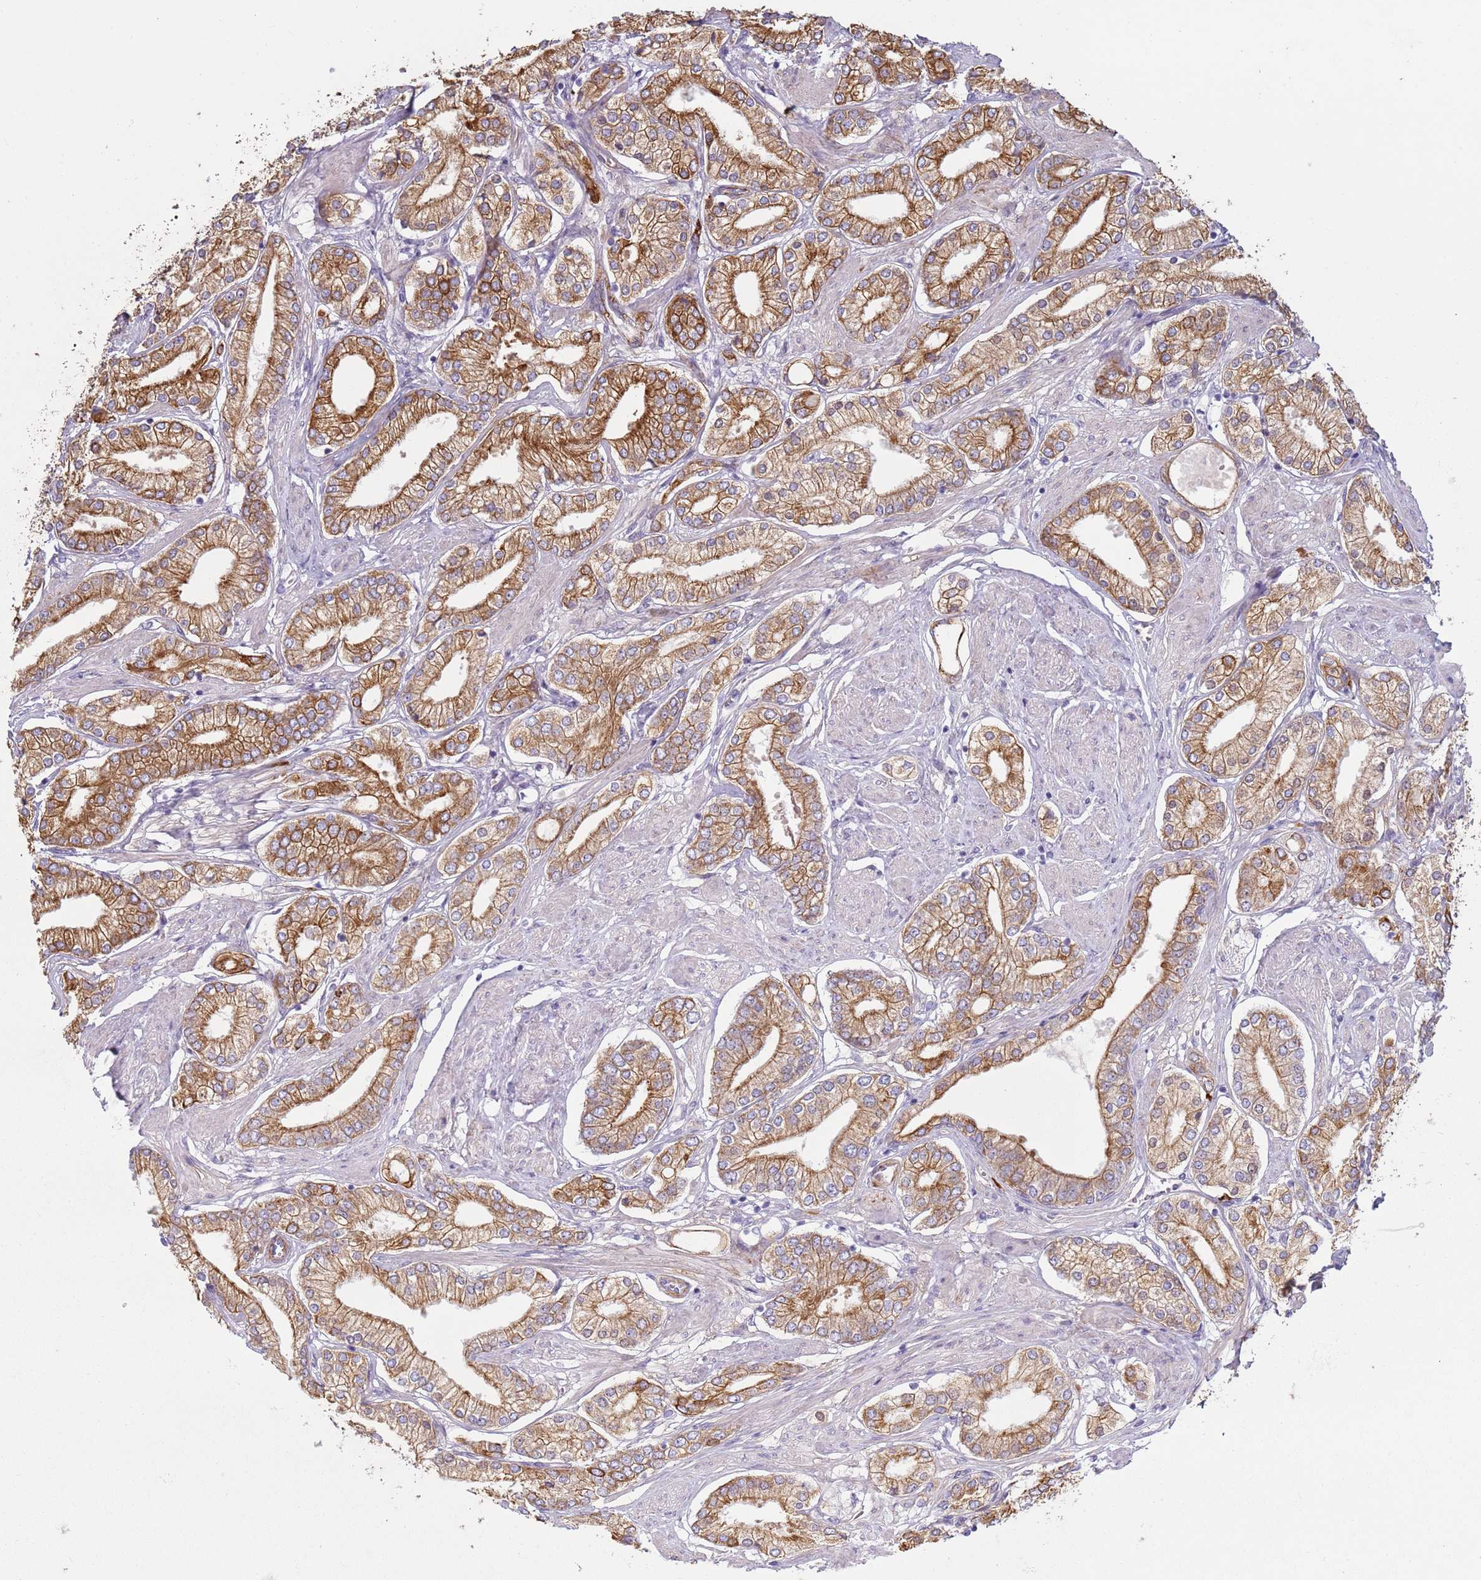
{"staining": {"intensity": "strong", "quantity": ">75%", "location": "cytoplasmic/membranous"}, "tissue": "prostate cancer", "cell_type": "Tumor cells", "image_type": "cancer", "snomed": [{"axis": "morphology", "description": "Adenocarcinoma, High grade"}, {"axis": "topography", "description": "Prostate and seminal vesicle, NOS"}], "caption": "Protein staining of adenocarcinoma (high-grade) (prostate) tissue exhibits strong cytoplasmic/membranous positivity in about >75% of tumor cells.", "gene": "NPAP1", "patient": {"sex": "male", "age": 64}}